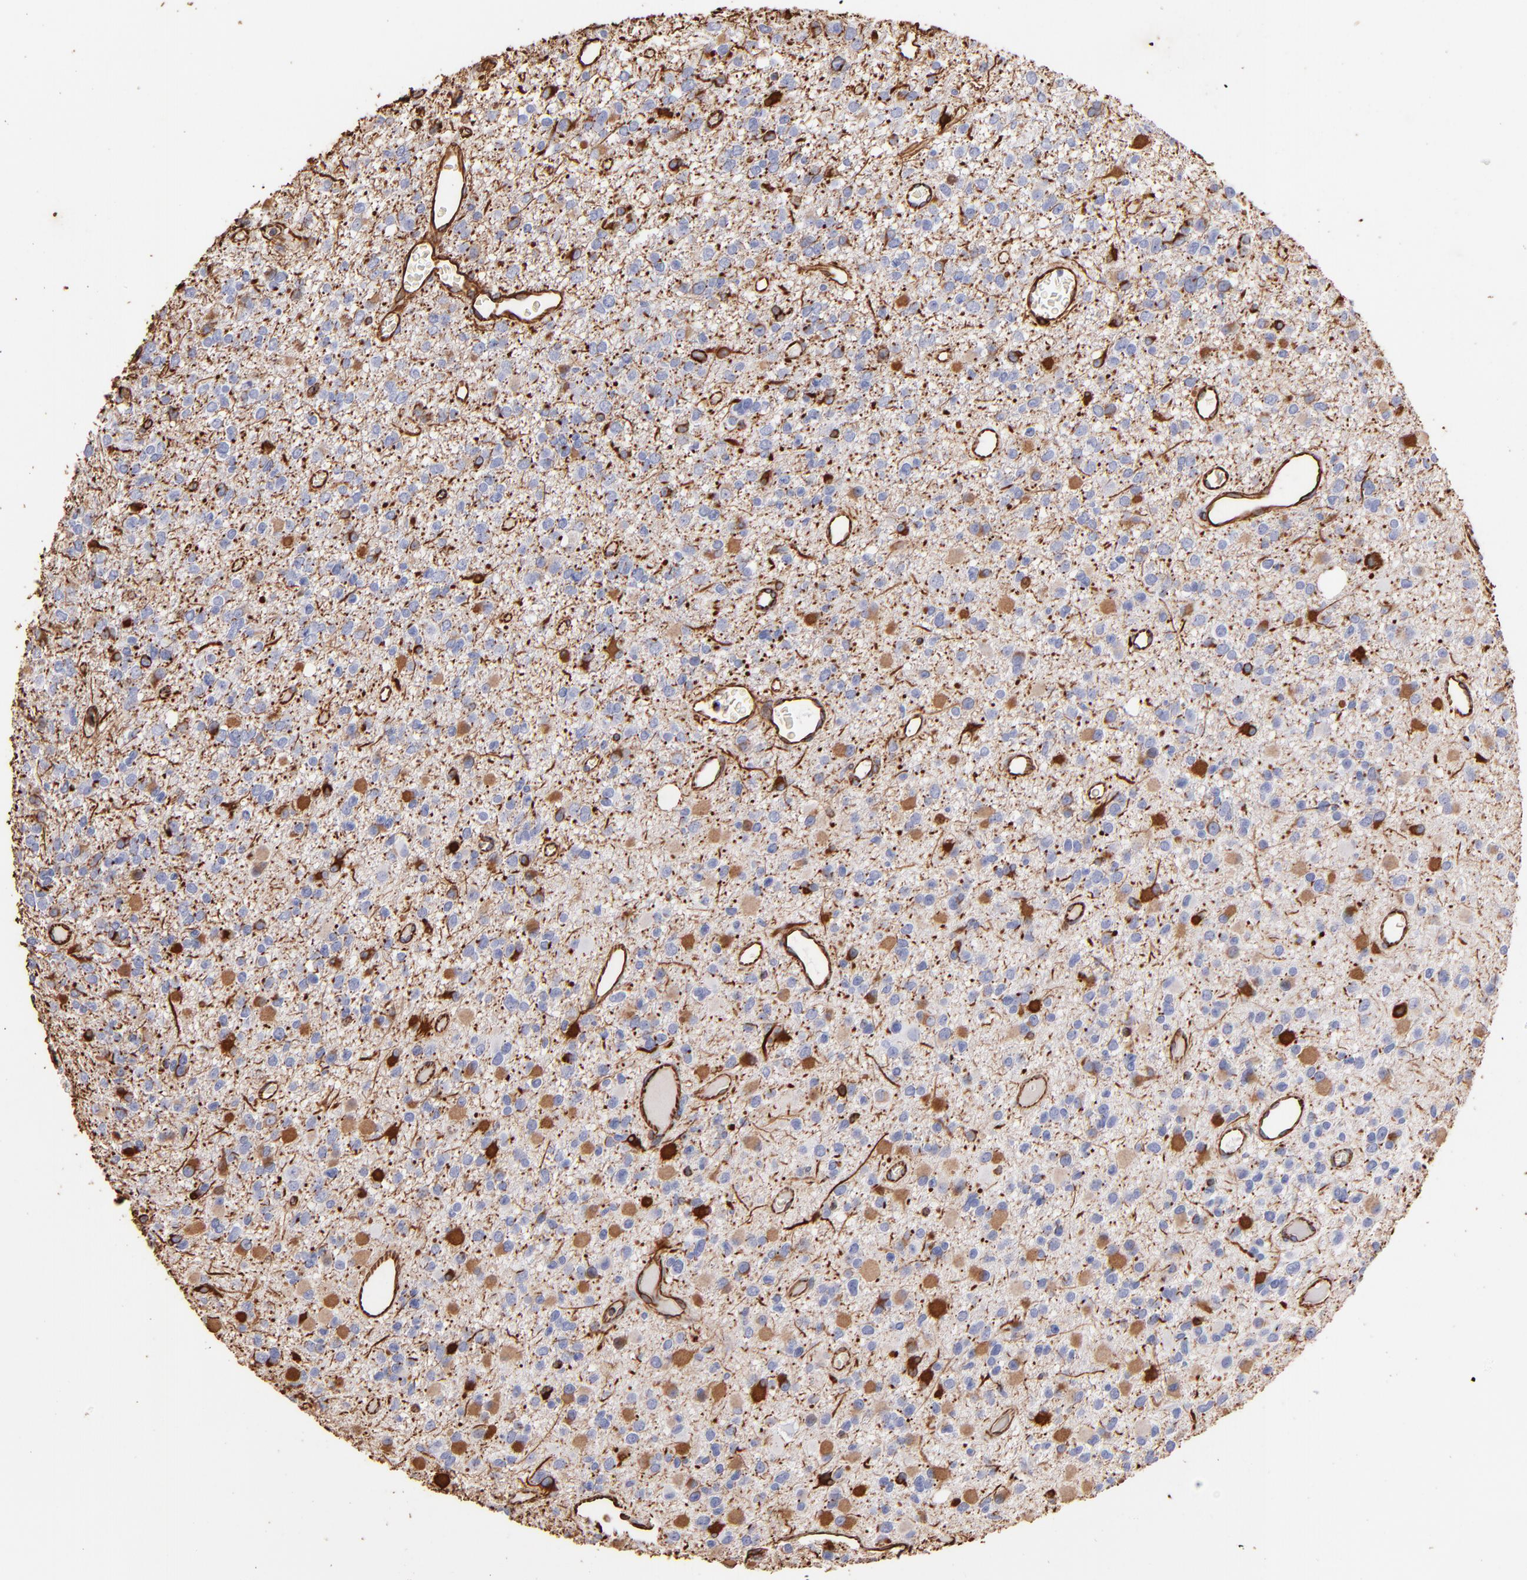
{"staining": {"intensity": "strong", "quantity": "25%-75%", "location": "cytoplasmic/membranous"}, "tissue": "glioma", "cell_type": "Tumor cells", "image_type": "cancer", "snomed": [{"axis": "morphology", "description": "Glioma, malignant, Low grade"}, {"axis": "topography", "description": "Brain"}], "caption": "Glioma stained for a protein reveals strong cytoplasmic/membranous positivity in tumor cells. (DAB IHC with brightfield microscopy, high magnification).", "gene": "VIM", "patient": {"sex": "male", "age": 42}}